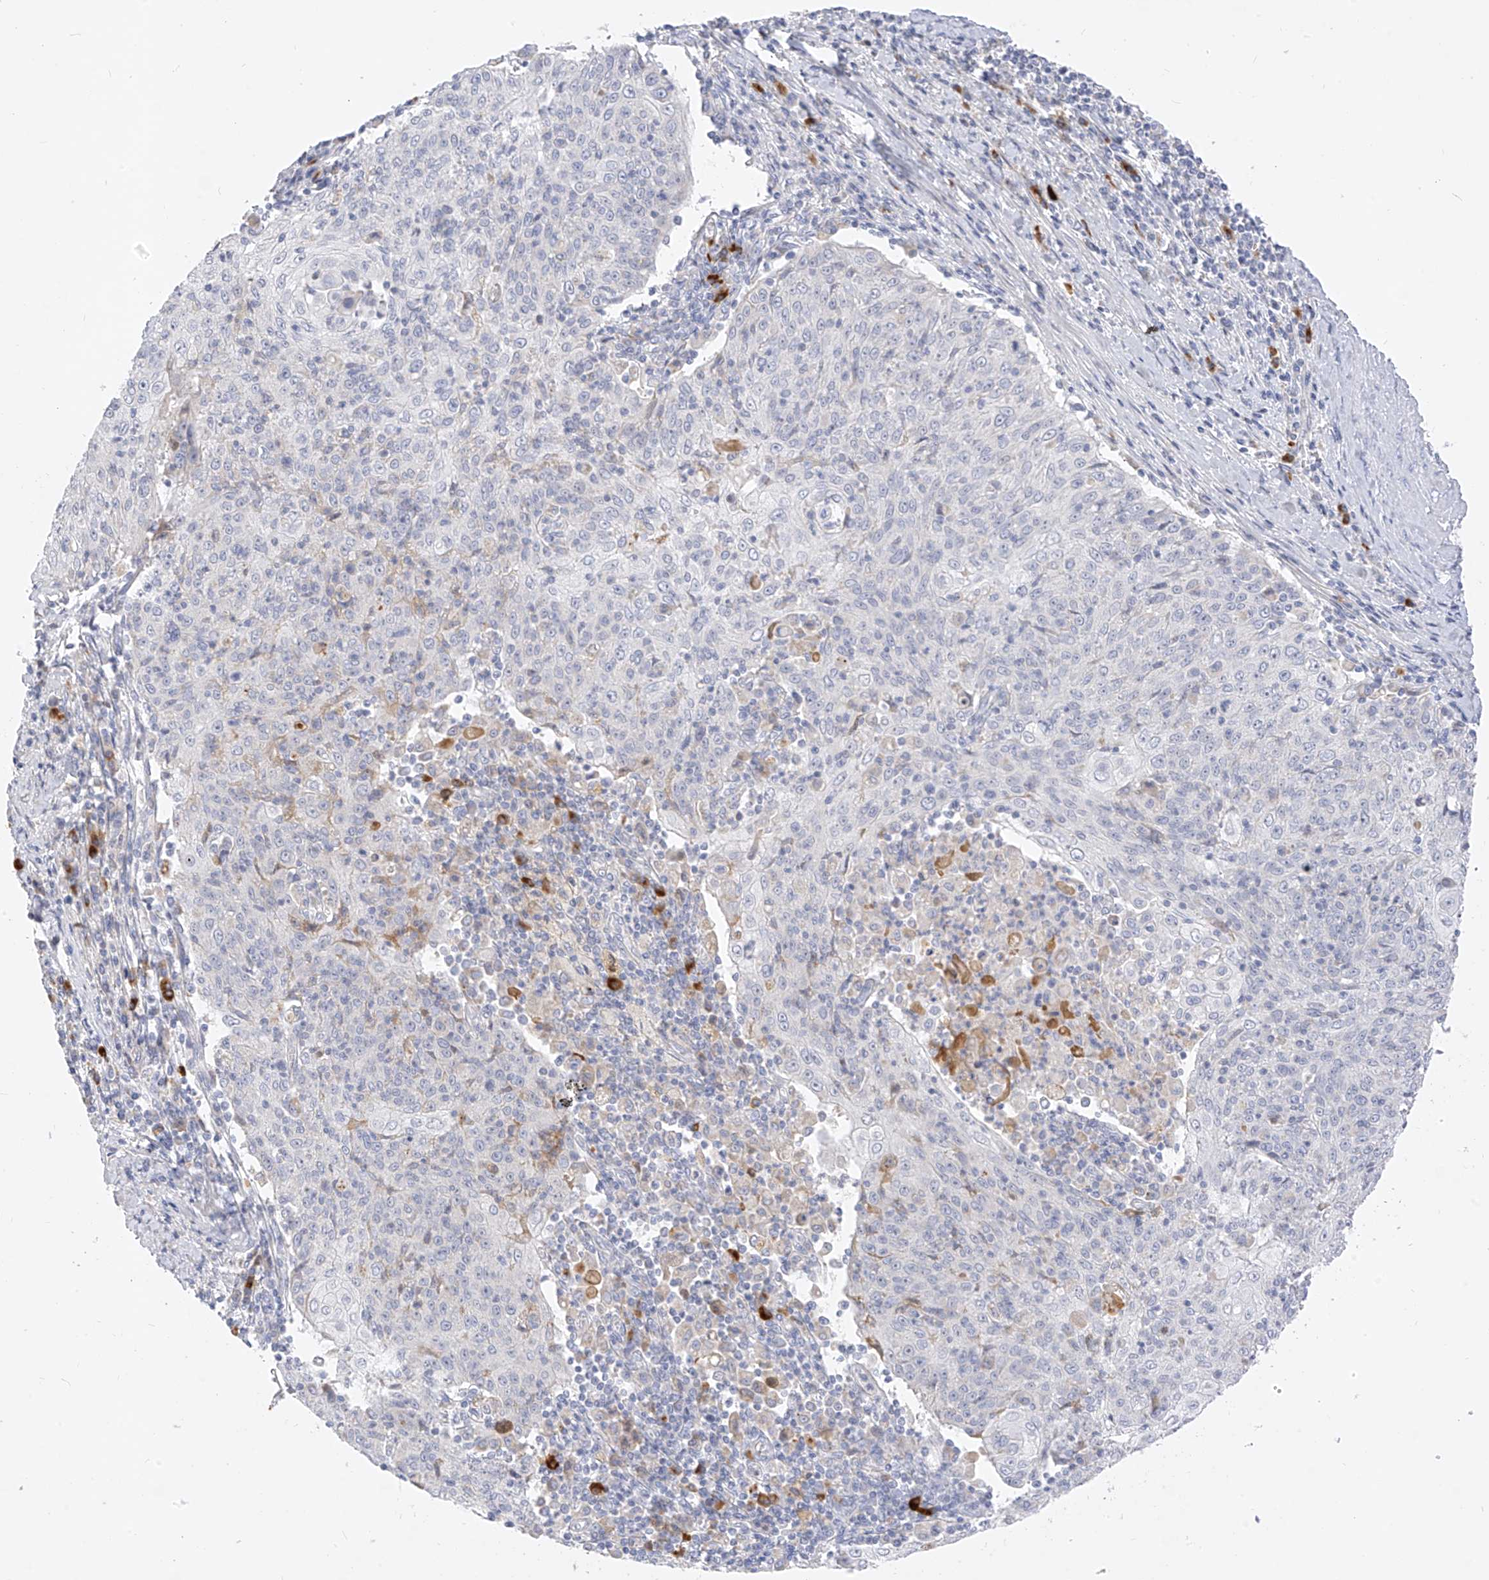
{"staining": {"intensity": "negative", "quantity": "none", "location": "none"}, "tissue": "cervical cancer", "cell_type": "Tumor cells", "image_type": "cancer", "snomed": [{"axis": "morphology", "description": "Squamous cell carcinoma, NOS"}, {"axis": "topography", "description": "Cervix"}], "caption": "This is an immunohistochemistry histopathology image of human cervical cancer (squamous cell carcinoma). There is no expression in tumor cells.", "gene": "ZNF404", "patient": {"sex": "female", "age": 48}}